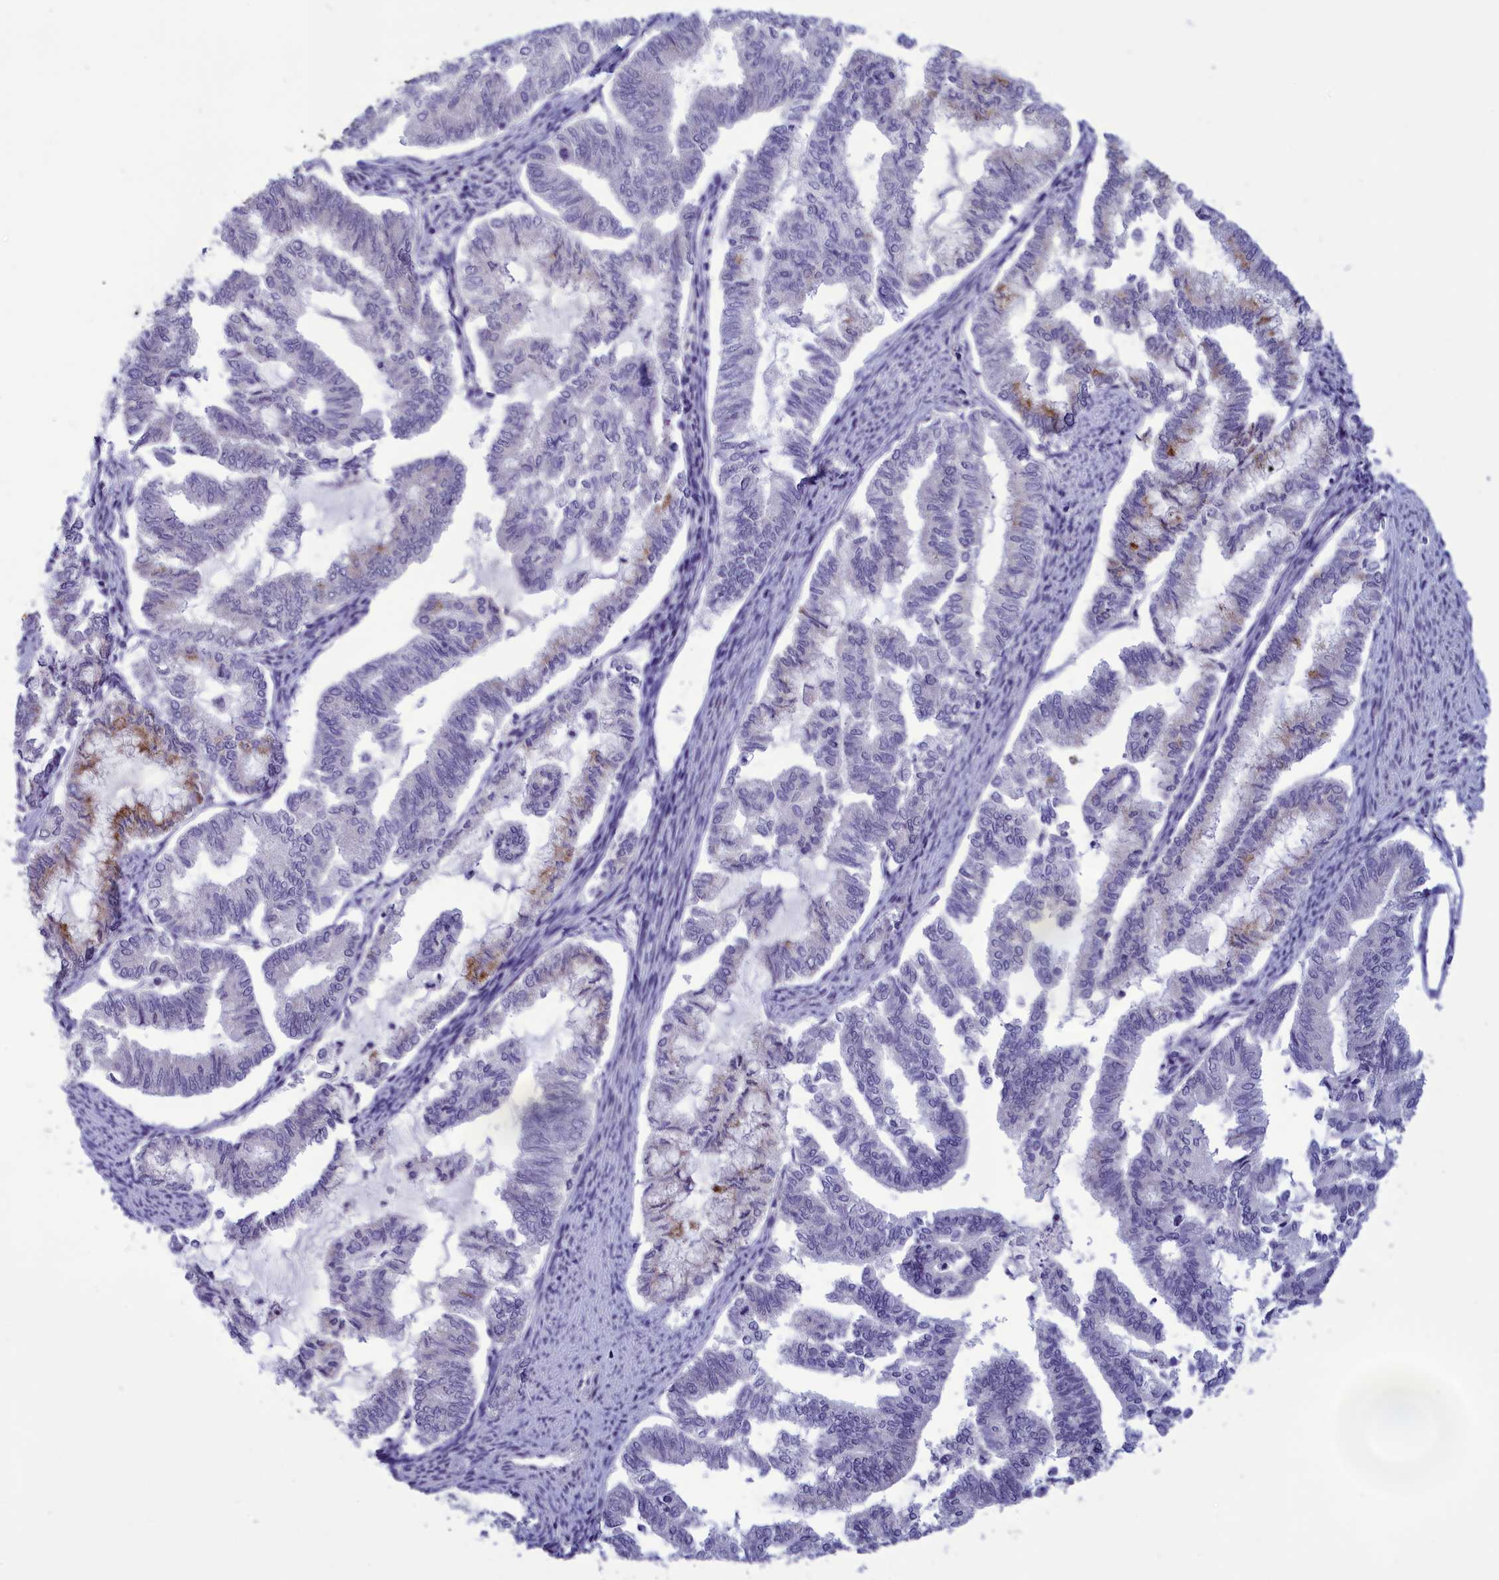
{"staining": {"intensity": "negative", "quantity": "none", "location": "none"}, "tissue": "endometrial cancer", "cell_type": "Tumor cells", "image_type": "cancer", "snomed": [{"axis": "morphology", "description": "Adenocarcinoma, NOS"}, {"axis": "topography", "description": "Endometrium"}], "caption": "Tumor cells show no significant protein expression in endometrial cancer (adenocarcinoma). (Stains: DAB immunohistochemistry with hematoxylin counter stain, Microscopy: brightfield microscopy at high magnification).", "gene": "ELOA2", "patient": {"sex": "female", "age": 79}}